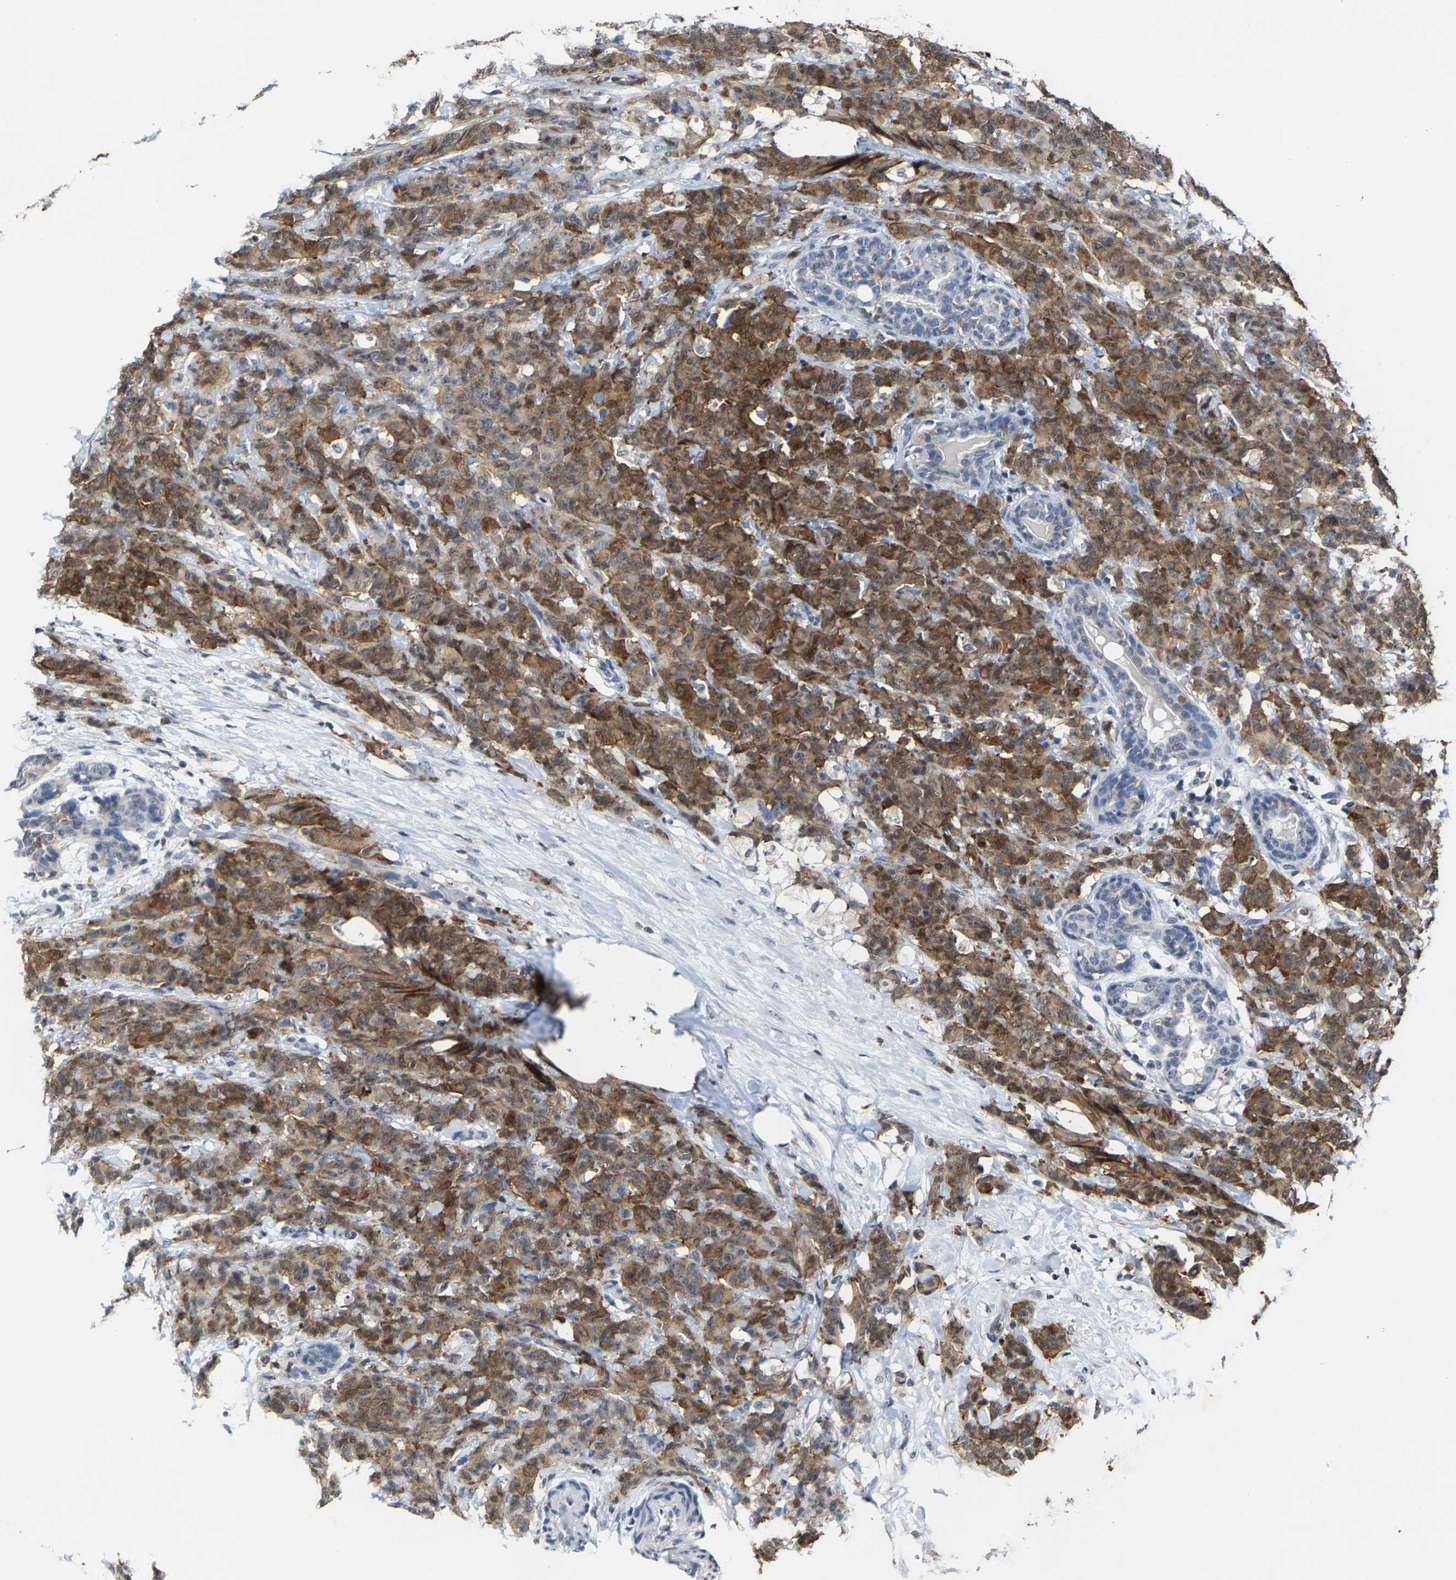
{"staining": {"intensity": "moderate", "quantity": ">75%", "location": "cytoplasmic/membranous"}, "tissue": "breast cancer", "cell_type": "Tumor cells", "image_type": "cancer", "snomed": [{"axis": "morphology", "description": "Normal tissue, NOS"}, {"axis": "morphology", "description": "Duct carcinoma"}, {"axis": "topography", "description": "Breast"}], "caption": "The photomicrograph exhibits a brown stain indicating the presence of a protein in the cytoplasmic/membranous of tumor cells in breast infiltrating ductal carcinoma.", "gene": "FGD3", "patient": {"sex": "female", "age": 40}}